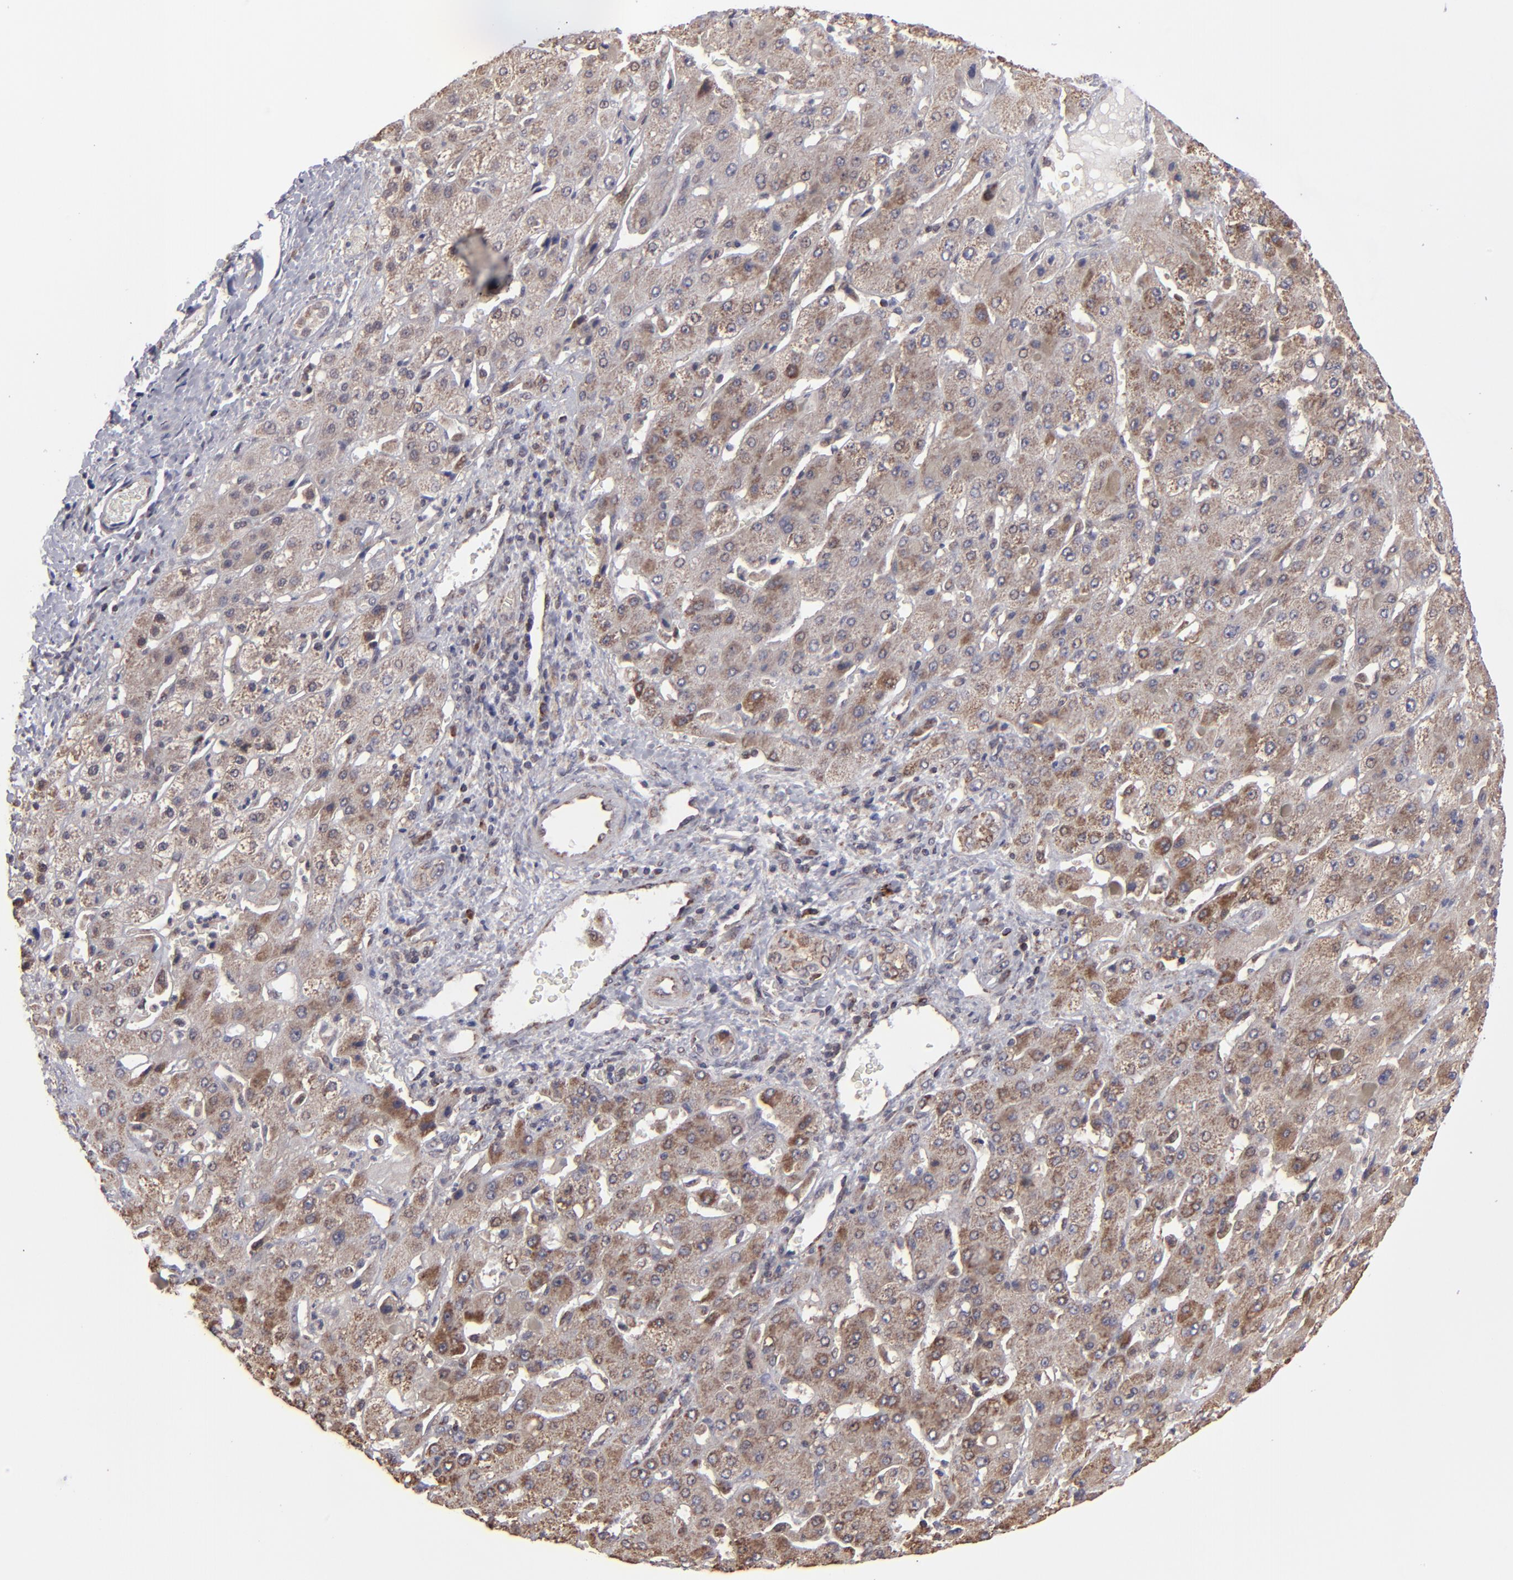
{"staining": {"intensity": "moderate", "quantity": ">75%", "location": "cytoplasmic/membranous"}, "tissue": "liver cancer", "cell_type": "Tumor cells", "image_type": "cancer", "snomed": [{"axis": "morphology", "description": "Cholangiocarcinoma"}, {"axis": "topography", "description": "Liver"}], "caption": "An IHC micrograph of tumor tissue is shown. Protein staining in brown highlights moderate cytoplasmic/membranous positivity in liver cancer (cholangiocarcinoma) within tumor cells. The protein of interest is shown in brown color, while the nuclei are stained blue.", "gene": "SLC15A1", "patient": {"sex": "female", "age": 52}}